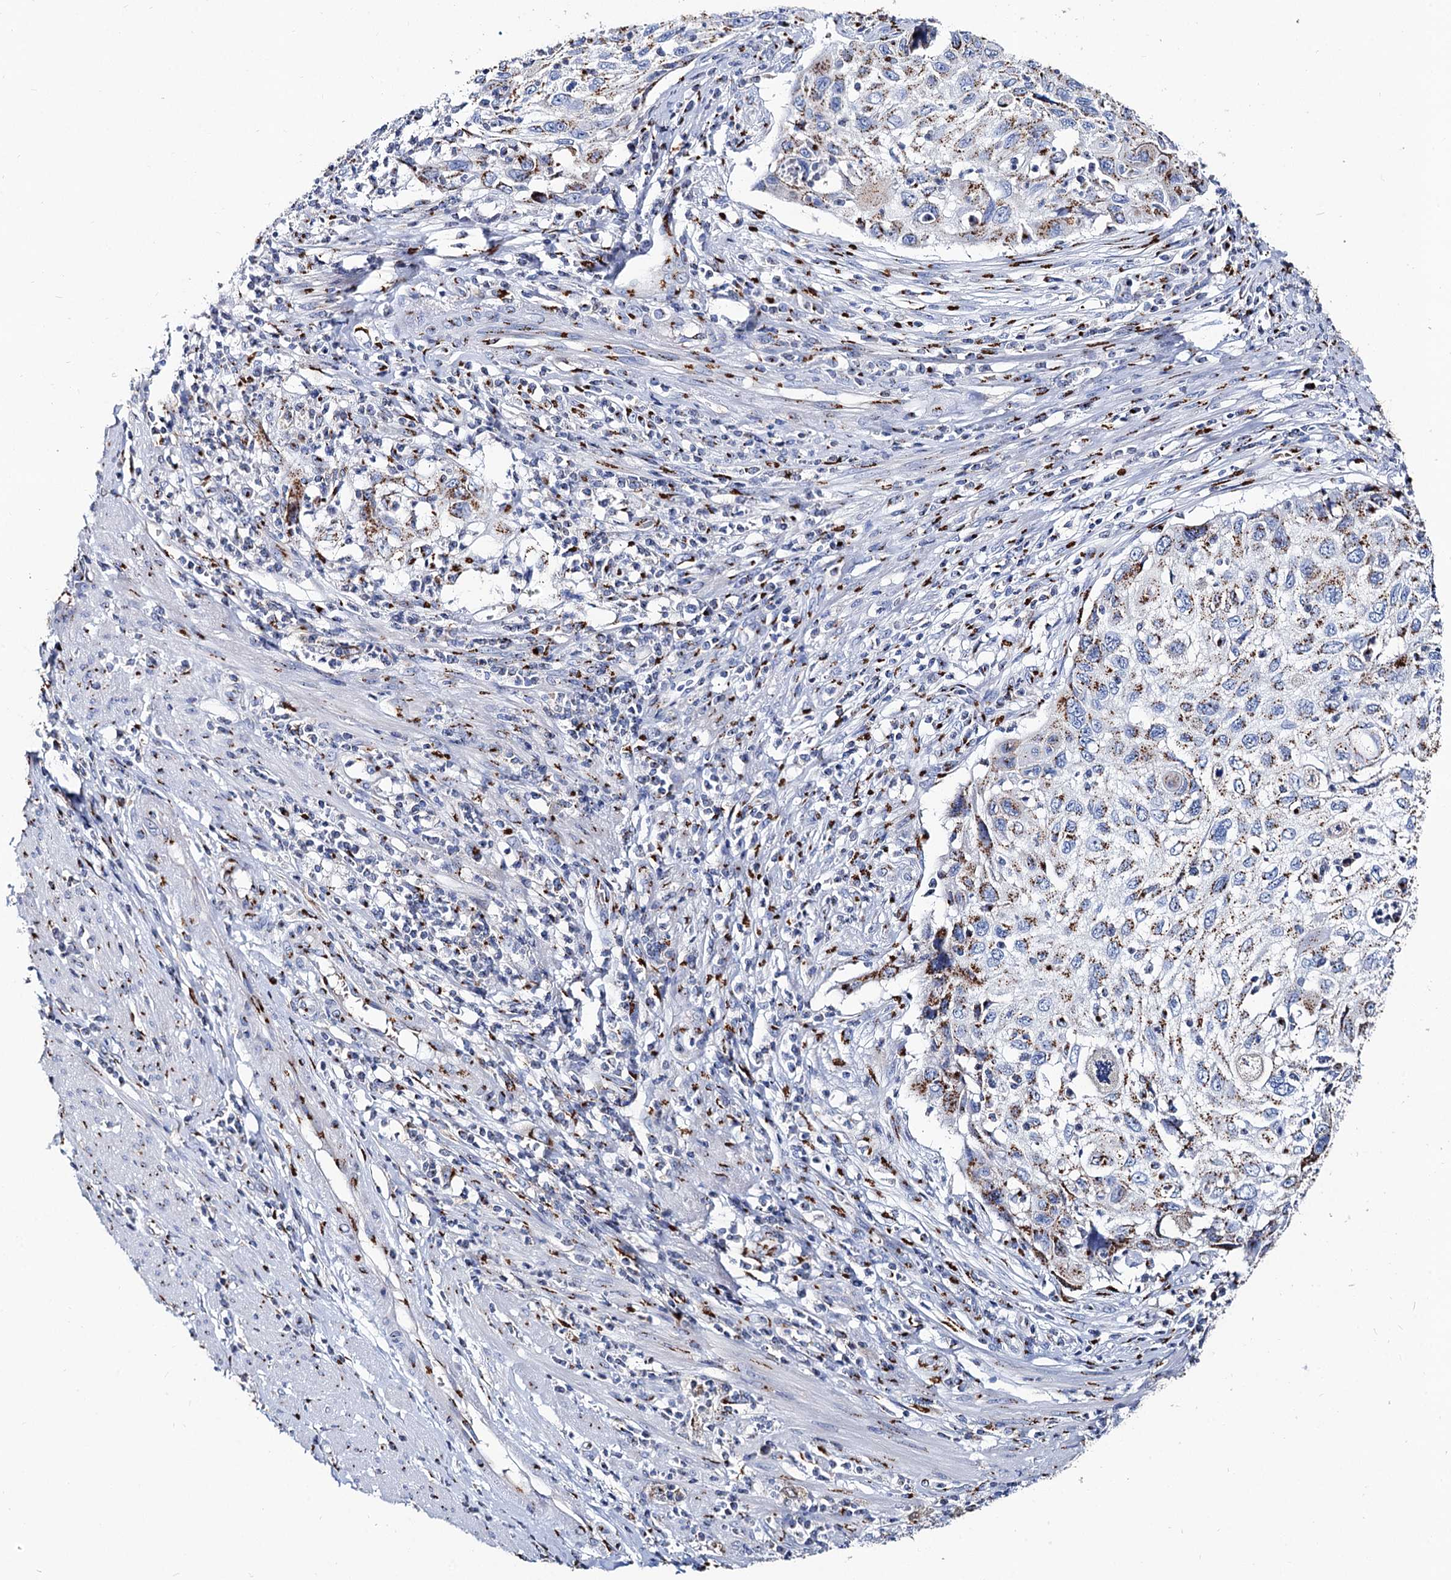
{"staining": {"intensity": "moderate", "quantity": ">75%", "location": "cytoplasmic/membranous"}, "tissue": "cervical cancer", "cell_type": "Tumor cells", "image_type": "cancer", "snomed": [{"axis": "morphology", "description": "Squamous cell carcinoma, NOS"}, {"axis": "topography", "description": "Cervix"}], "caption": "Protein staining of squamous cell carcinoma (cervical) tissue demonstrates moderate cytoplasmic/membranous expression in approximately >75% of tumor cells. Nuclei are stained in blue.", "gene": "TM9SF3", "patient": {"sex": "female", "age": 70}}